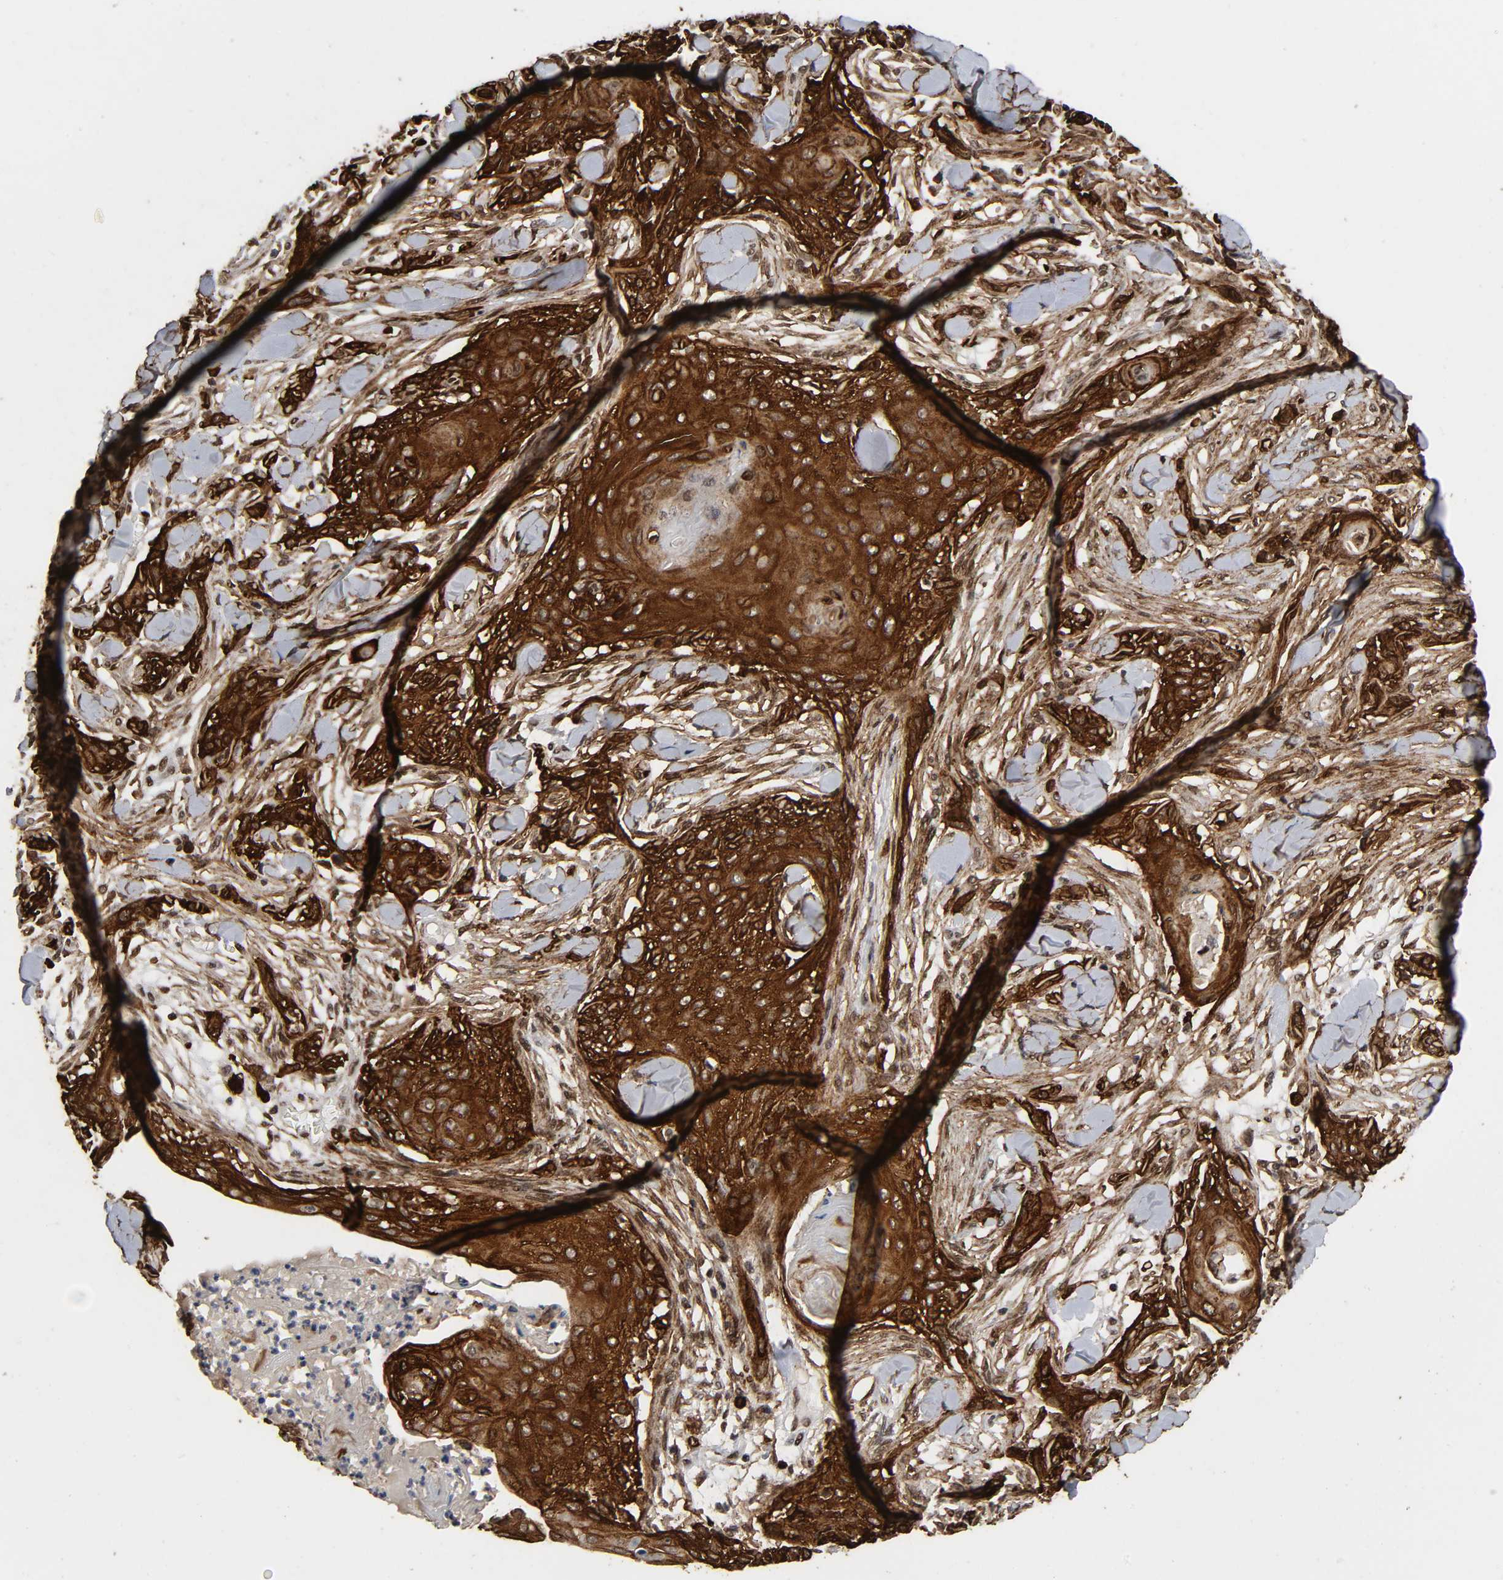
{"staining": {"intensity": "strong", "quantity": ">75%", "location": "cytoplasmic/membranous"}, "tissue": "skin cancer", "cell_type": "Tumor cells", "image_type": "cancer", "snomed": [{"axis": "morphology", "description": "Squamous cell carcinoma, NOS"}, {"axis": "topography", "description": "Skin"}], "caption": "This is a micrograph of immunohistochemistry (IHC) staining of skin squamous cell carcinoma, which shows strong staining in the cytoplasmic/membranous of tumor cells.", "gene": "AHNAK2", "patient": {"sex": "female", "age": 59}}